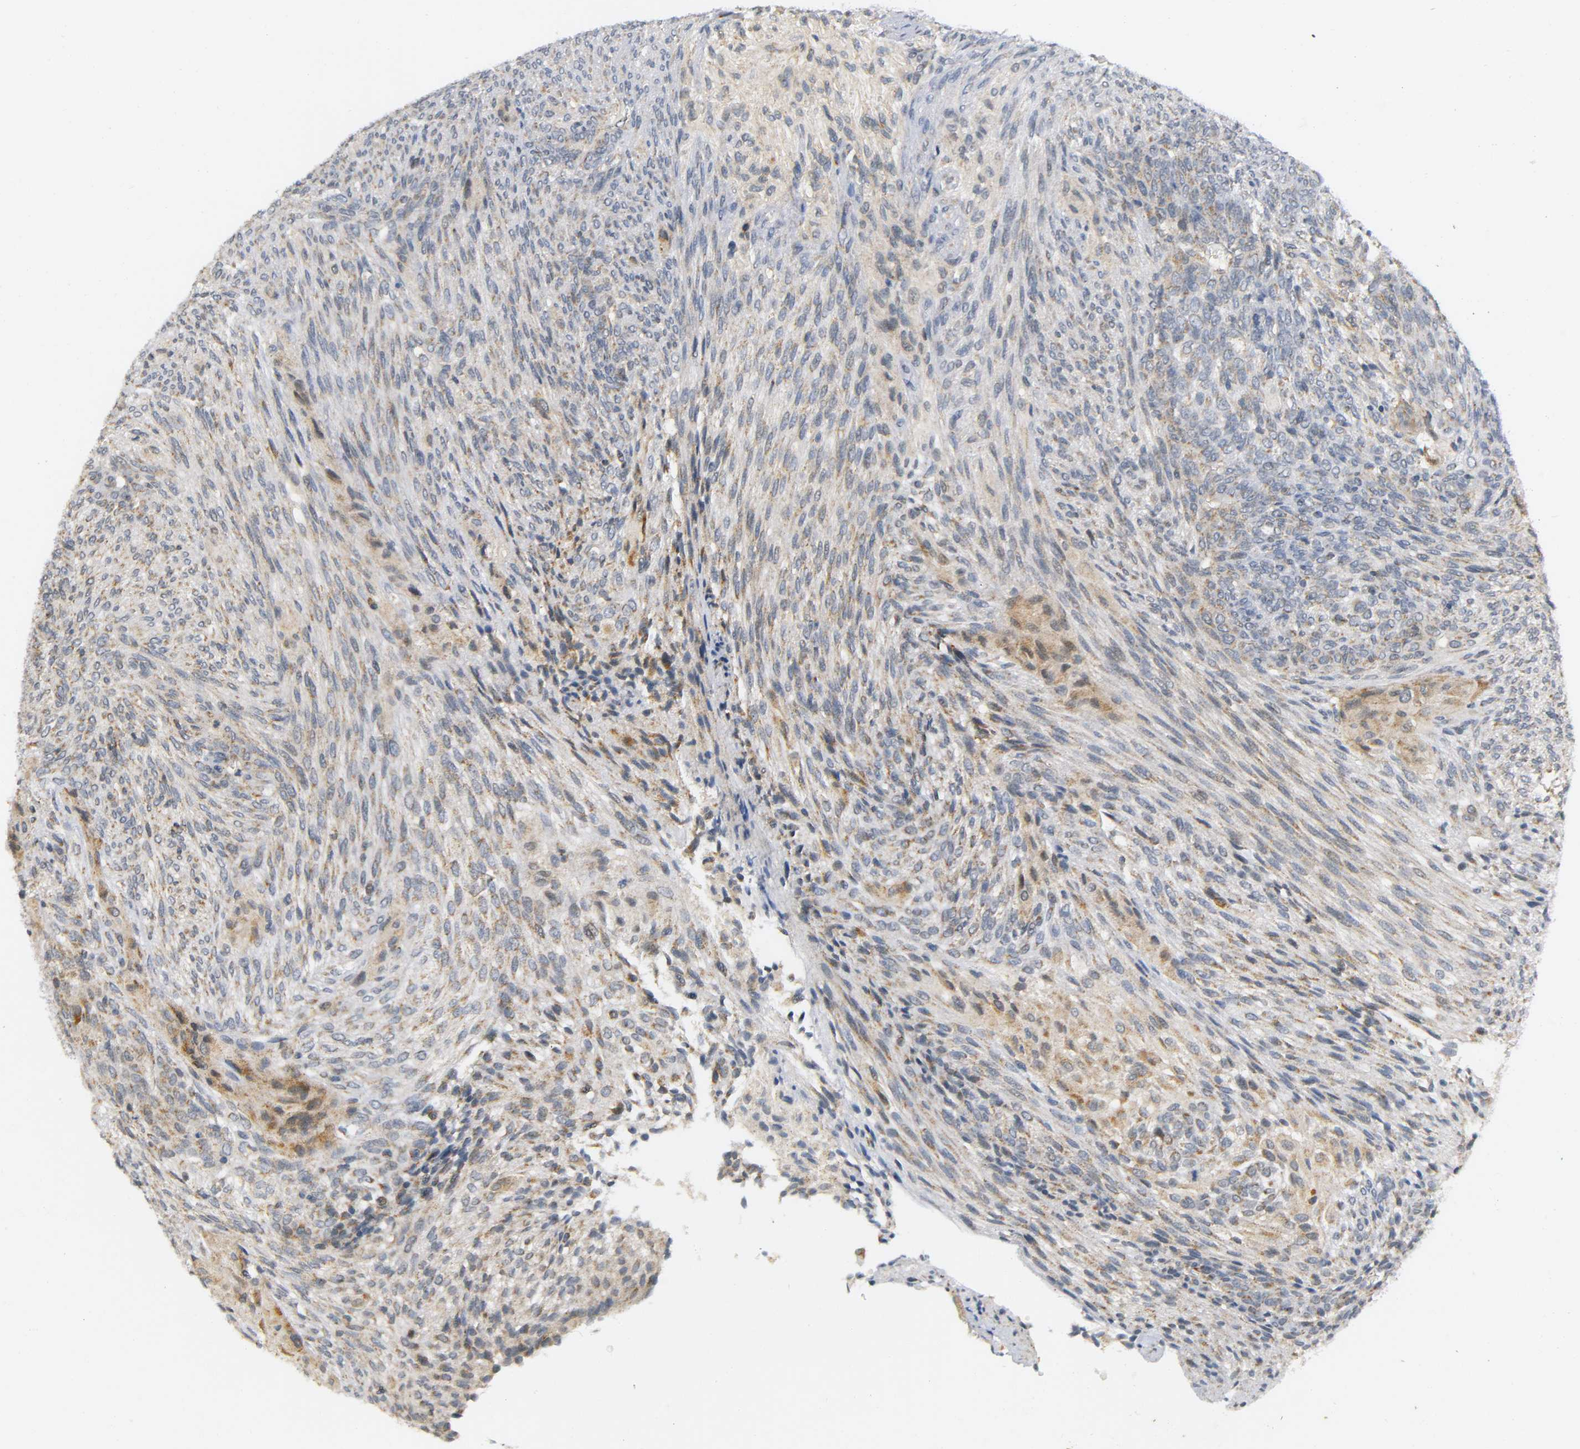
{"staining": {"intensity": "weak", "quantity": ">75%", "location": "cytoplasmic/membranous"}, "tissue": "glioma", "cell_type": "Tumor cells", "image_type": "cancer", "snomed": [{"axis": "morphology", "description": "Glioma, malignant, High grade"}, {"axis": "topography", "description": "Cerebral cortex"}], "caption": "The photomicrograph displays immunohistochemical staining of malignant glioma (high-grade). There is weak cytoplasmic/membranous staining is appreciated in approximately >75% of tumor cells. The staining was performed using DAB (3,3'-diaminobenzidine), with brown indicating positive protein expression. Nuclei are stained blue with hematoxylin.", "gene": "NRP1", "patient": {"sex": "female", "age": 55}}